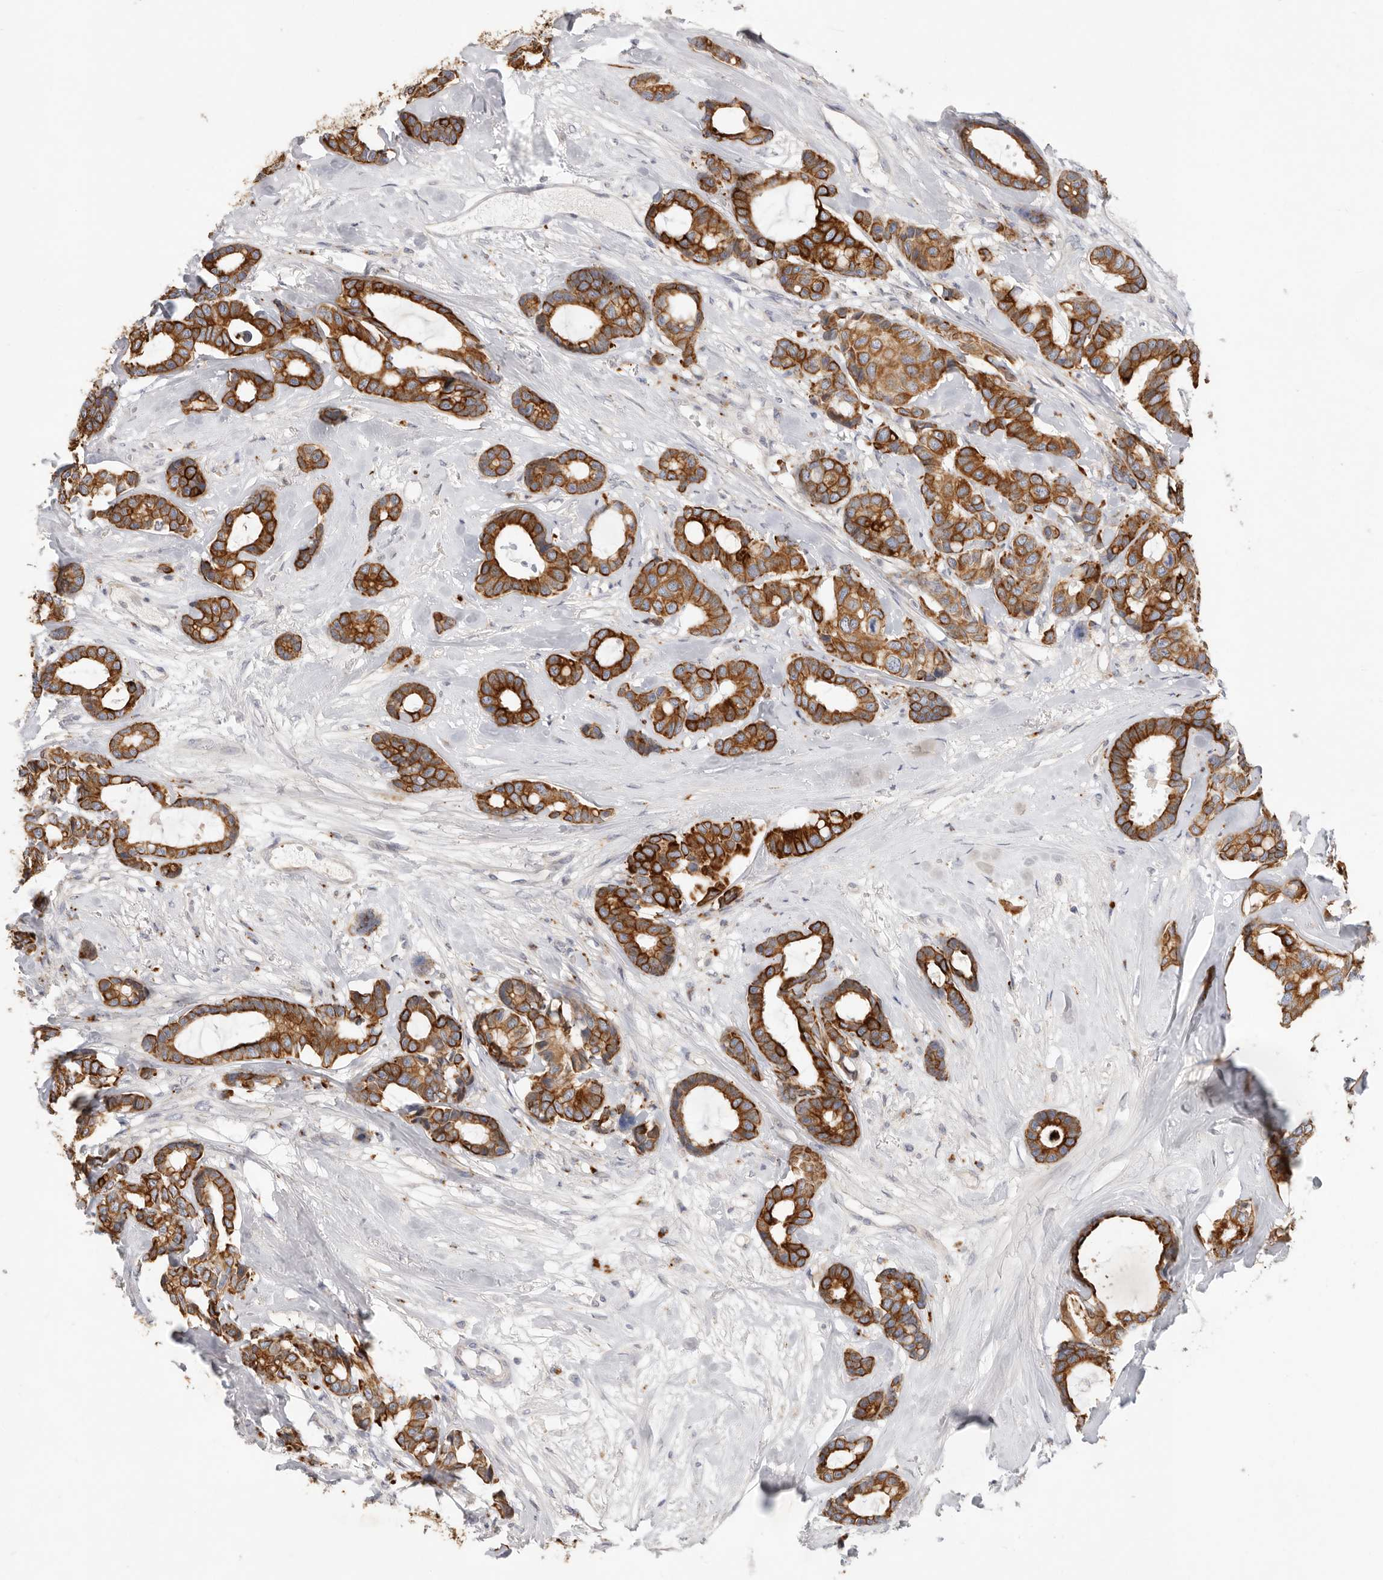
{"staining": {"intensity": "strong", "quantity": ">75%", "location": "cytoplasmic/membranous"}, "tissue": "breast cancer", "cell_type": "Tumor cells", "image_type": "cancer", "snomed": [{"axis": "morphology", "description": "Duct carcinoma"}, {"axis": "topography", "description": "Breast"}], "caption": "Breast invasive ductal carcinoma stained with immunohistochemistry demonstrates strong cytoplasmic/membranous staining in approximately >75% of tumor cells. (IHC, brightfield microscopy, high magnification).", "gene": "USH1C", "patient": {"sex": "female", "age": 87}}